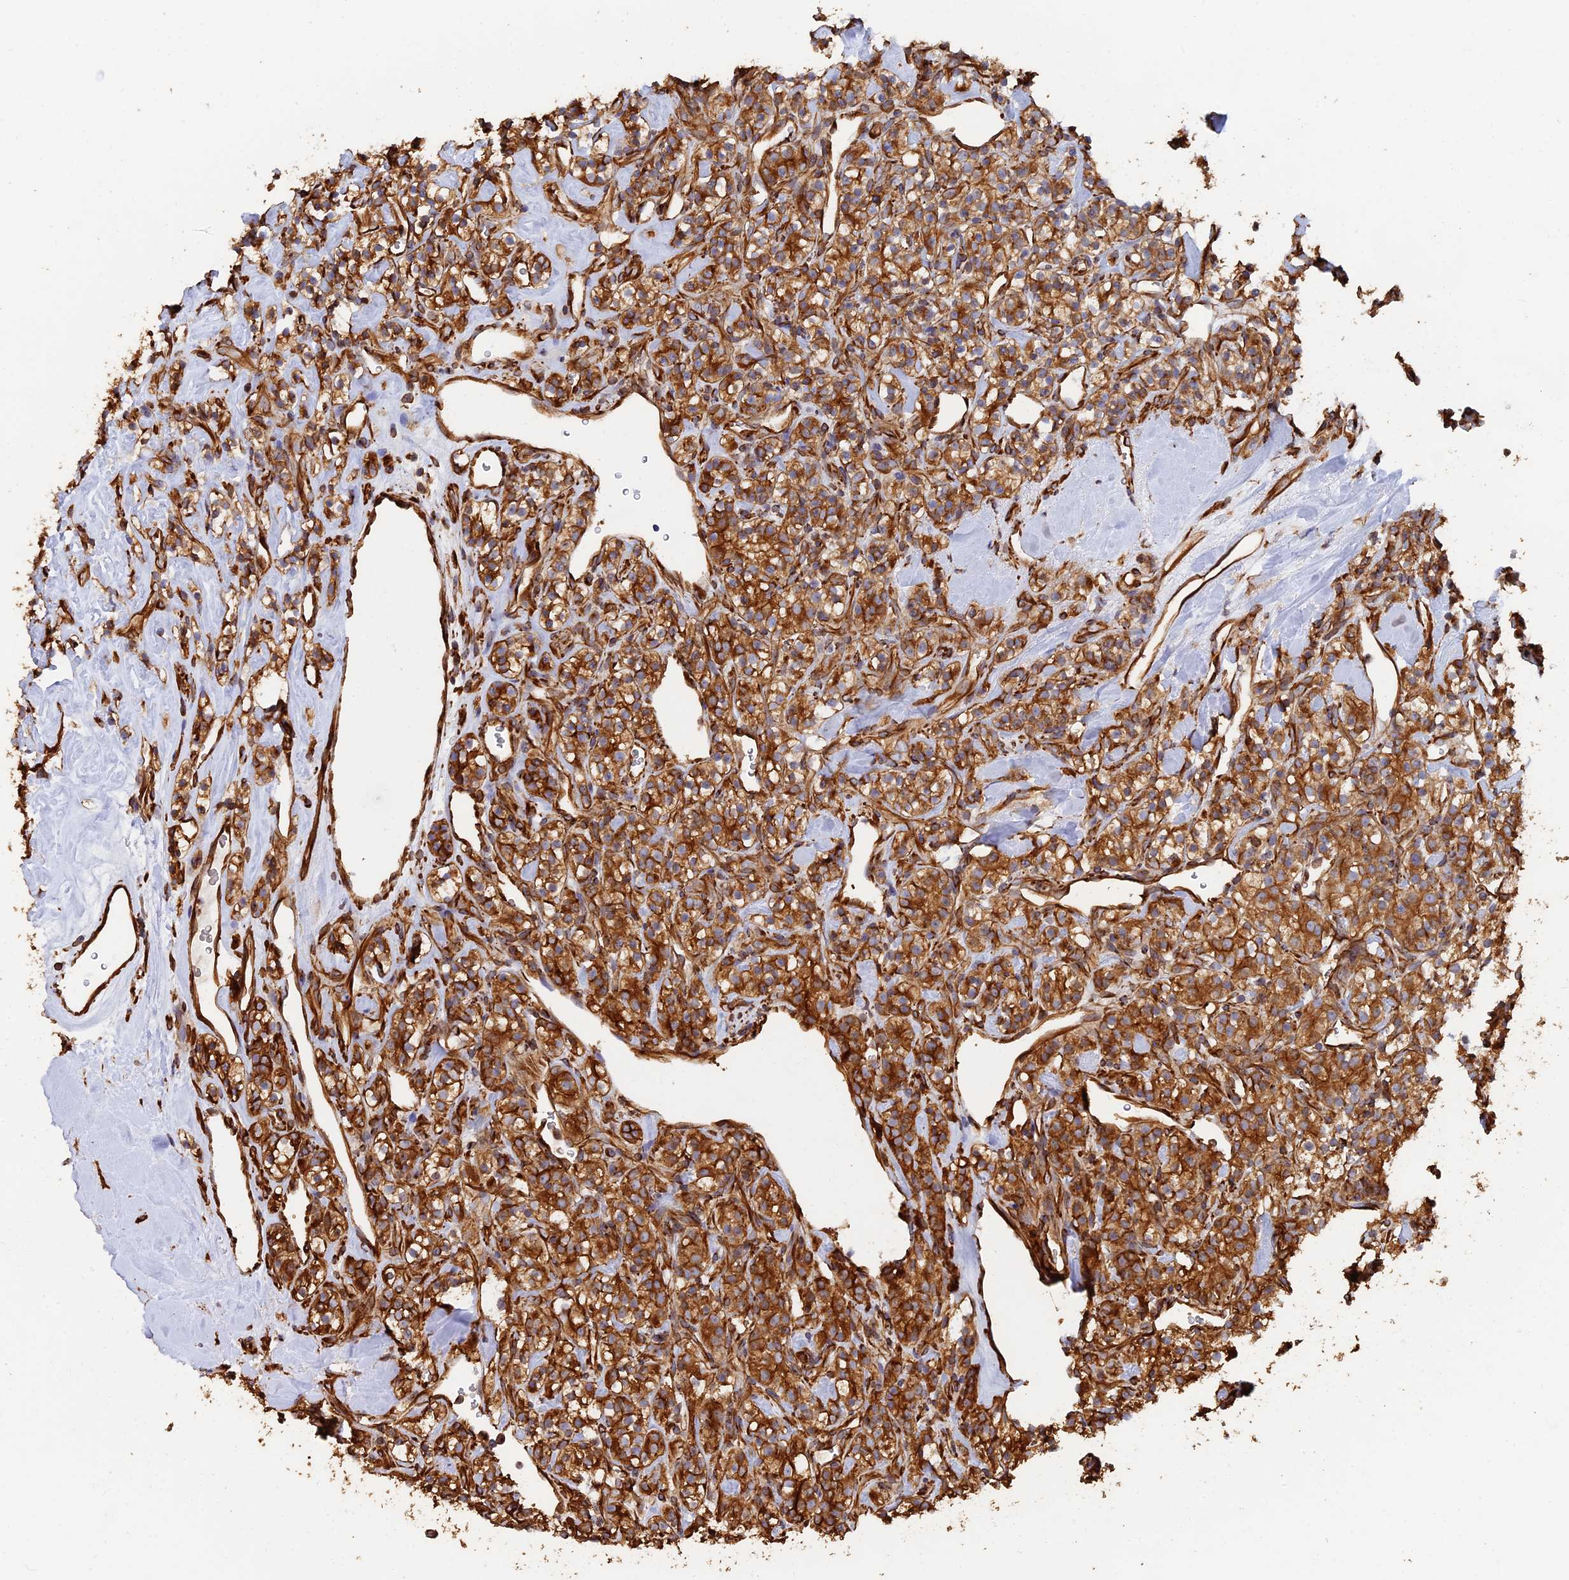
{"staining": {"intensity": "strong", "quantity": ">75%", "location": "cytoplasmic/membranous"}, "tissue": "renal cancer", "cell_type": "Tumor cells", "image_type": "cancer", "snomed": [{"axis": "morphology", "description": "Adenocarcinoma, NOS"}, {"axis": "topography", "description": "Kidney"}], "caption": "Immunohistochemistry (DAB (3,3'-diaminobenzidine)) staining of adenocarcinoma (renal) reveals strong cytoplasmic/membranous protein staining in approximately >75% of tumor cells.", "gene": "WBP11", "patient": {"sex": "male", "age": 77}}